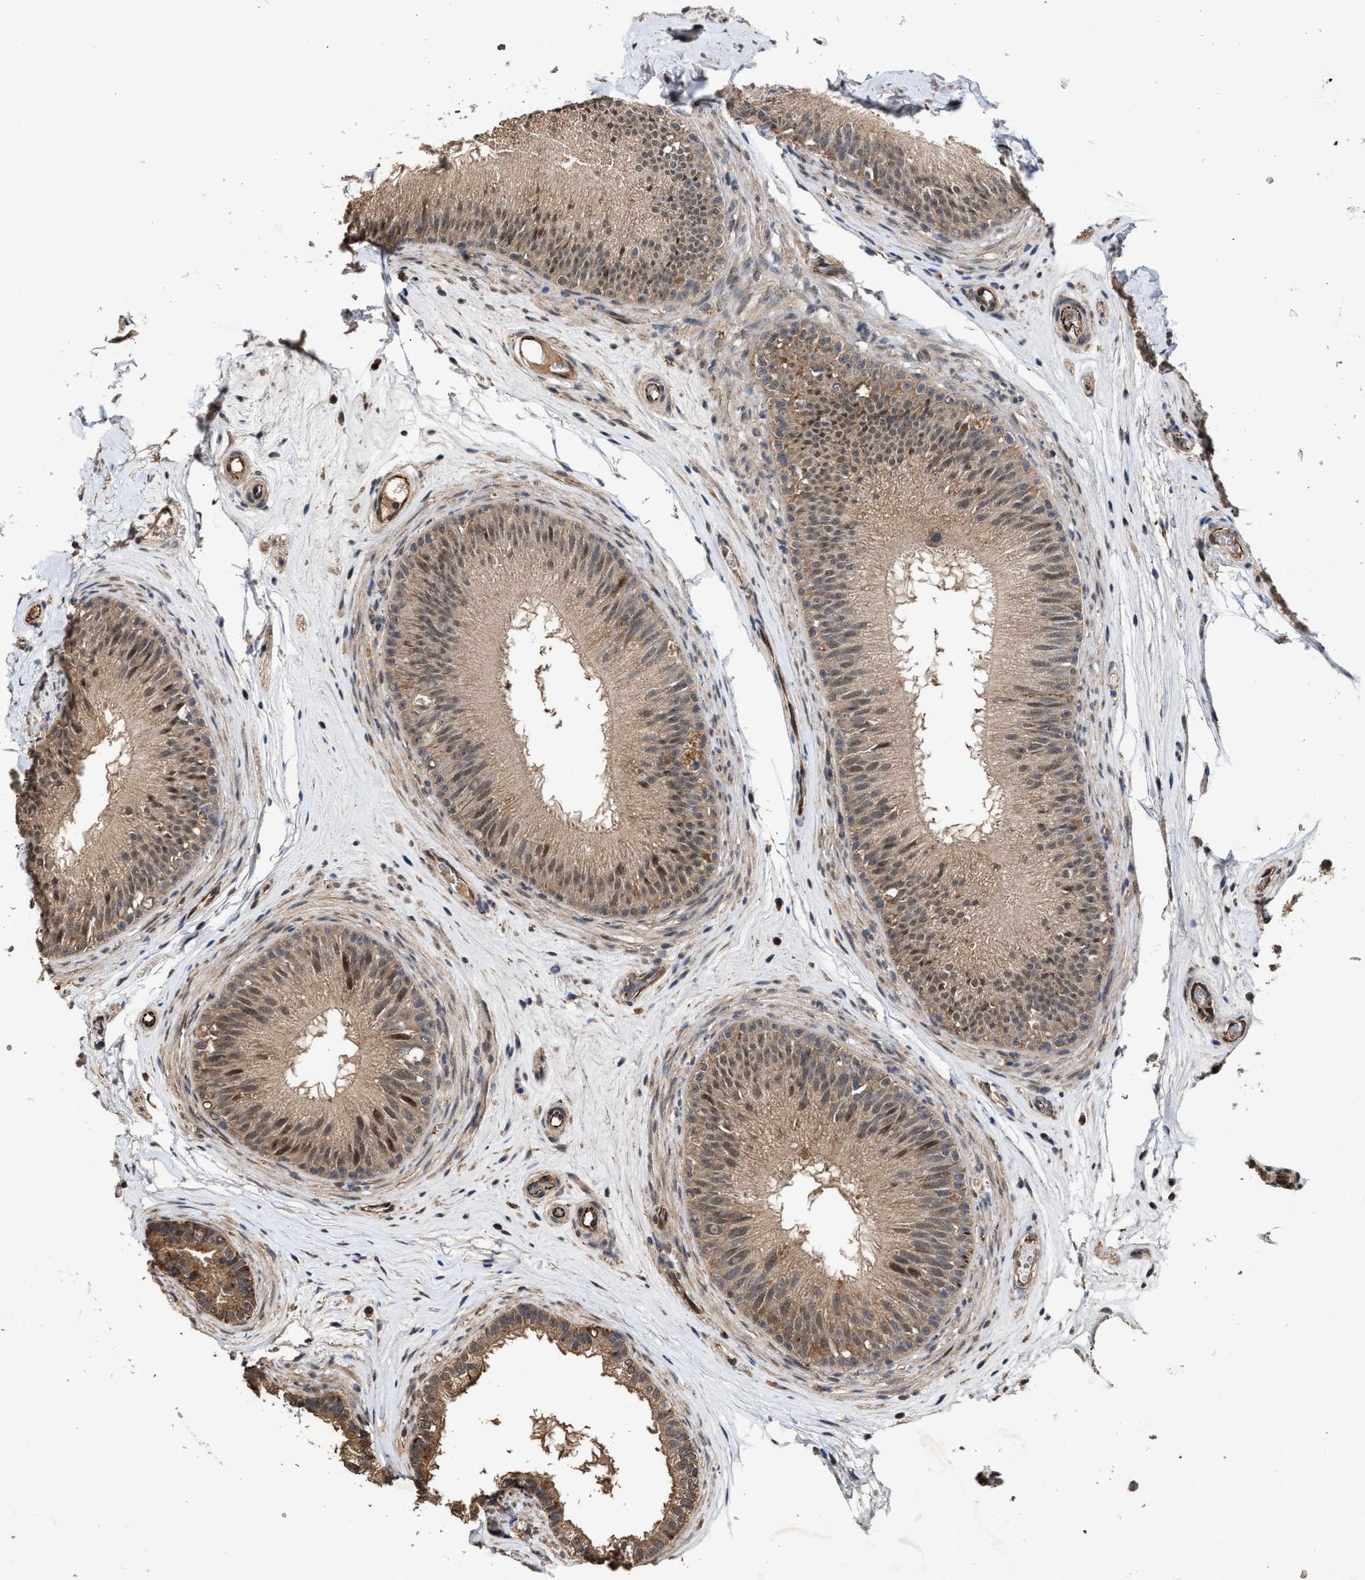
{"staining": {"intensity": "moderate", "quantity": ">75%", "location": "cytoplasmic/membranous,nuclear"}, "tissue": "epididymis", "cell_type": "Glandular cells", "image_type": "normal", "snomed": [{"axis": "morphology", "description": "Normal tissue, NOS"}, {"axis": "topography", "description": "Testis"}, {"axis": "topography", "description": "Epididymis"}], "caption": "Epididymis stained with a brown dye reveals moderate cytoplasmic/membranous,nuclear positive positivity in about >75% of glandular cells.", "gene": "ZNHIT6", "patient": {"sex": "male", "age": 36}}